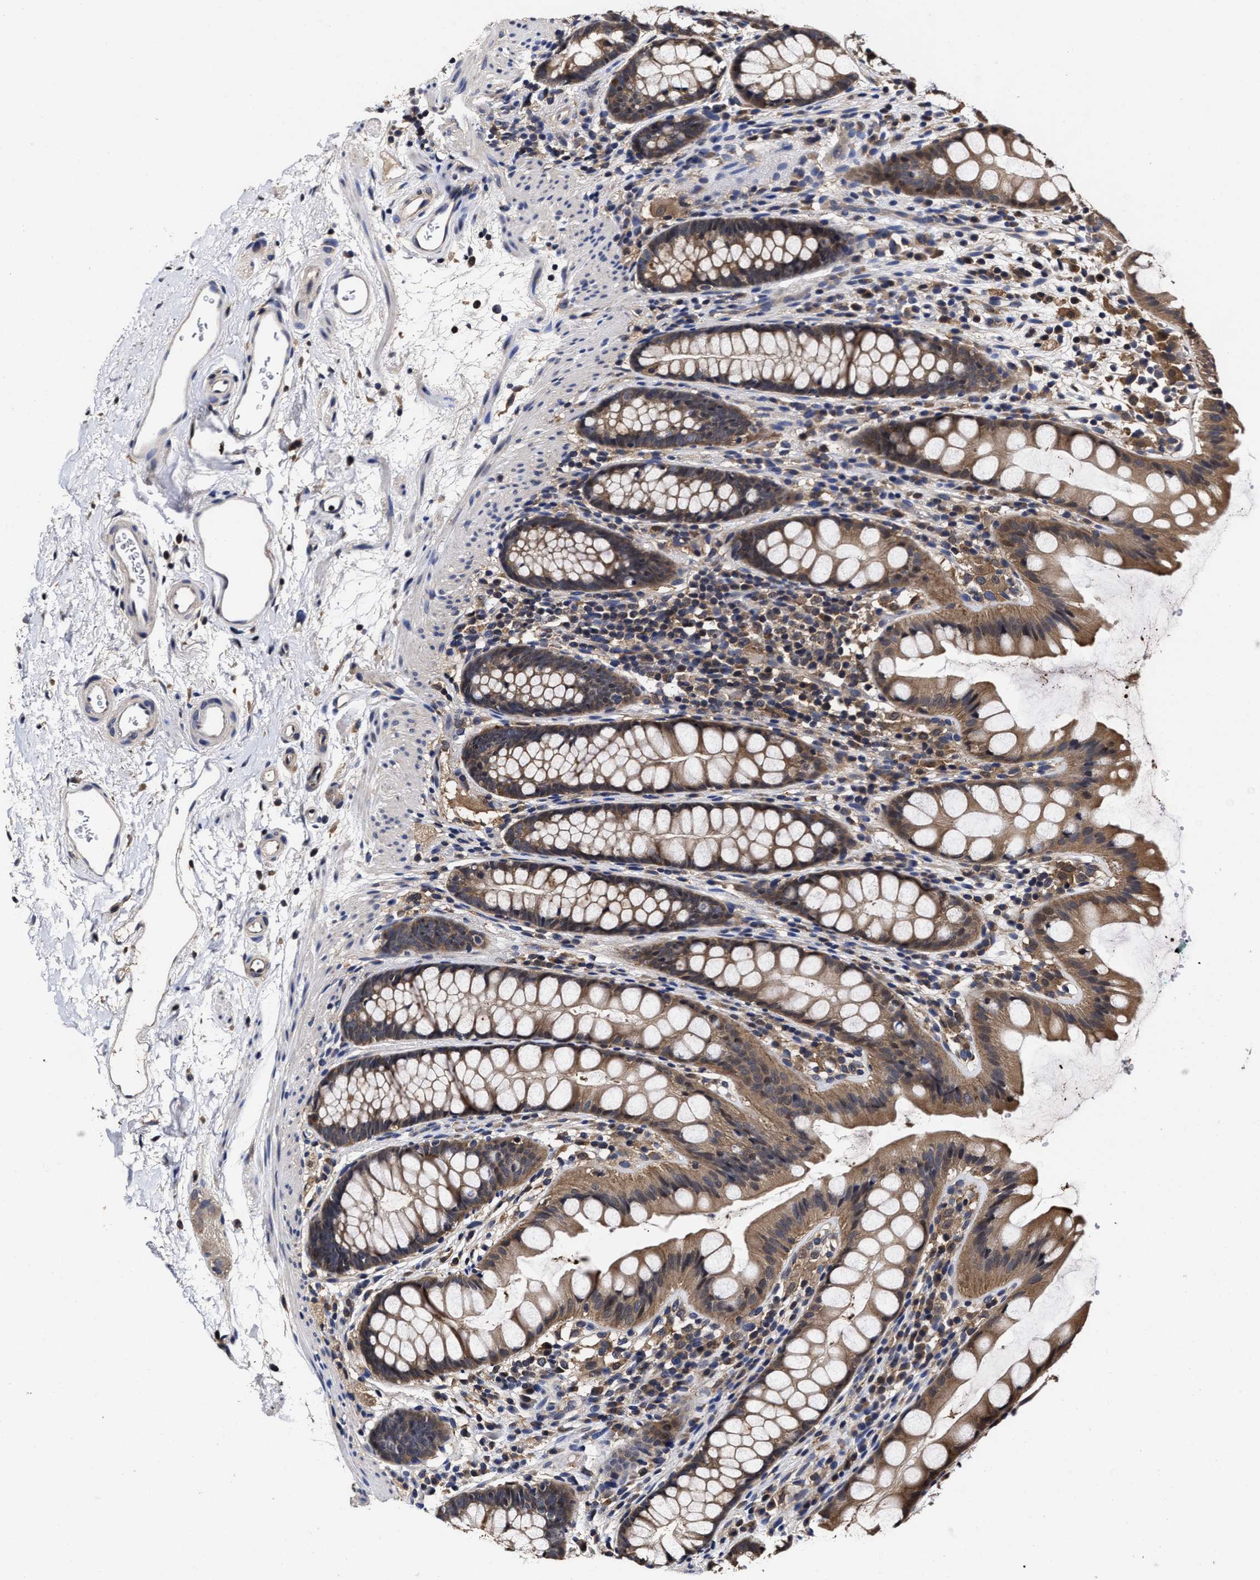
{"staining": {"intensity": "moderate", "quantity": ">75%", "location": "cytoplasmic/membranous"}, "tissue": "rectum", "cell_type": "Glandular cells", "image_type": "normal", "snomed": [{"axis": "morphology", "description": "Normal tissue, NOS"}, {"axis": "topography", "description": "Rectum"}], "caption": "Moderate cytoplasmic/membranous expression for a protein is identified in approximately >75% of glandular cells of unremarkable rectum using immunohistochemistry (IHC).", "gene": "SOCS5", "patient": {"sex": "female", "age": 65}}